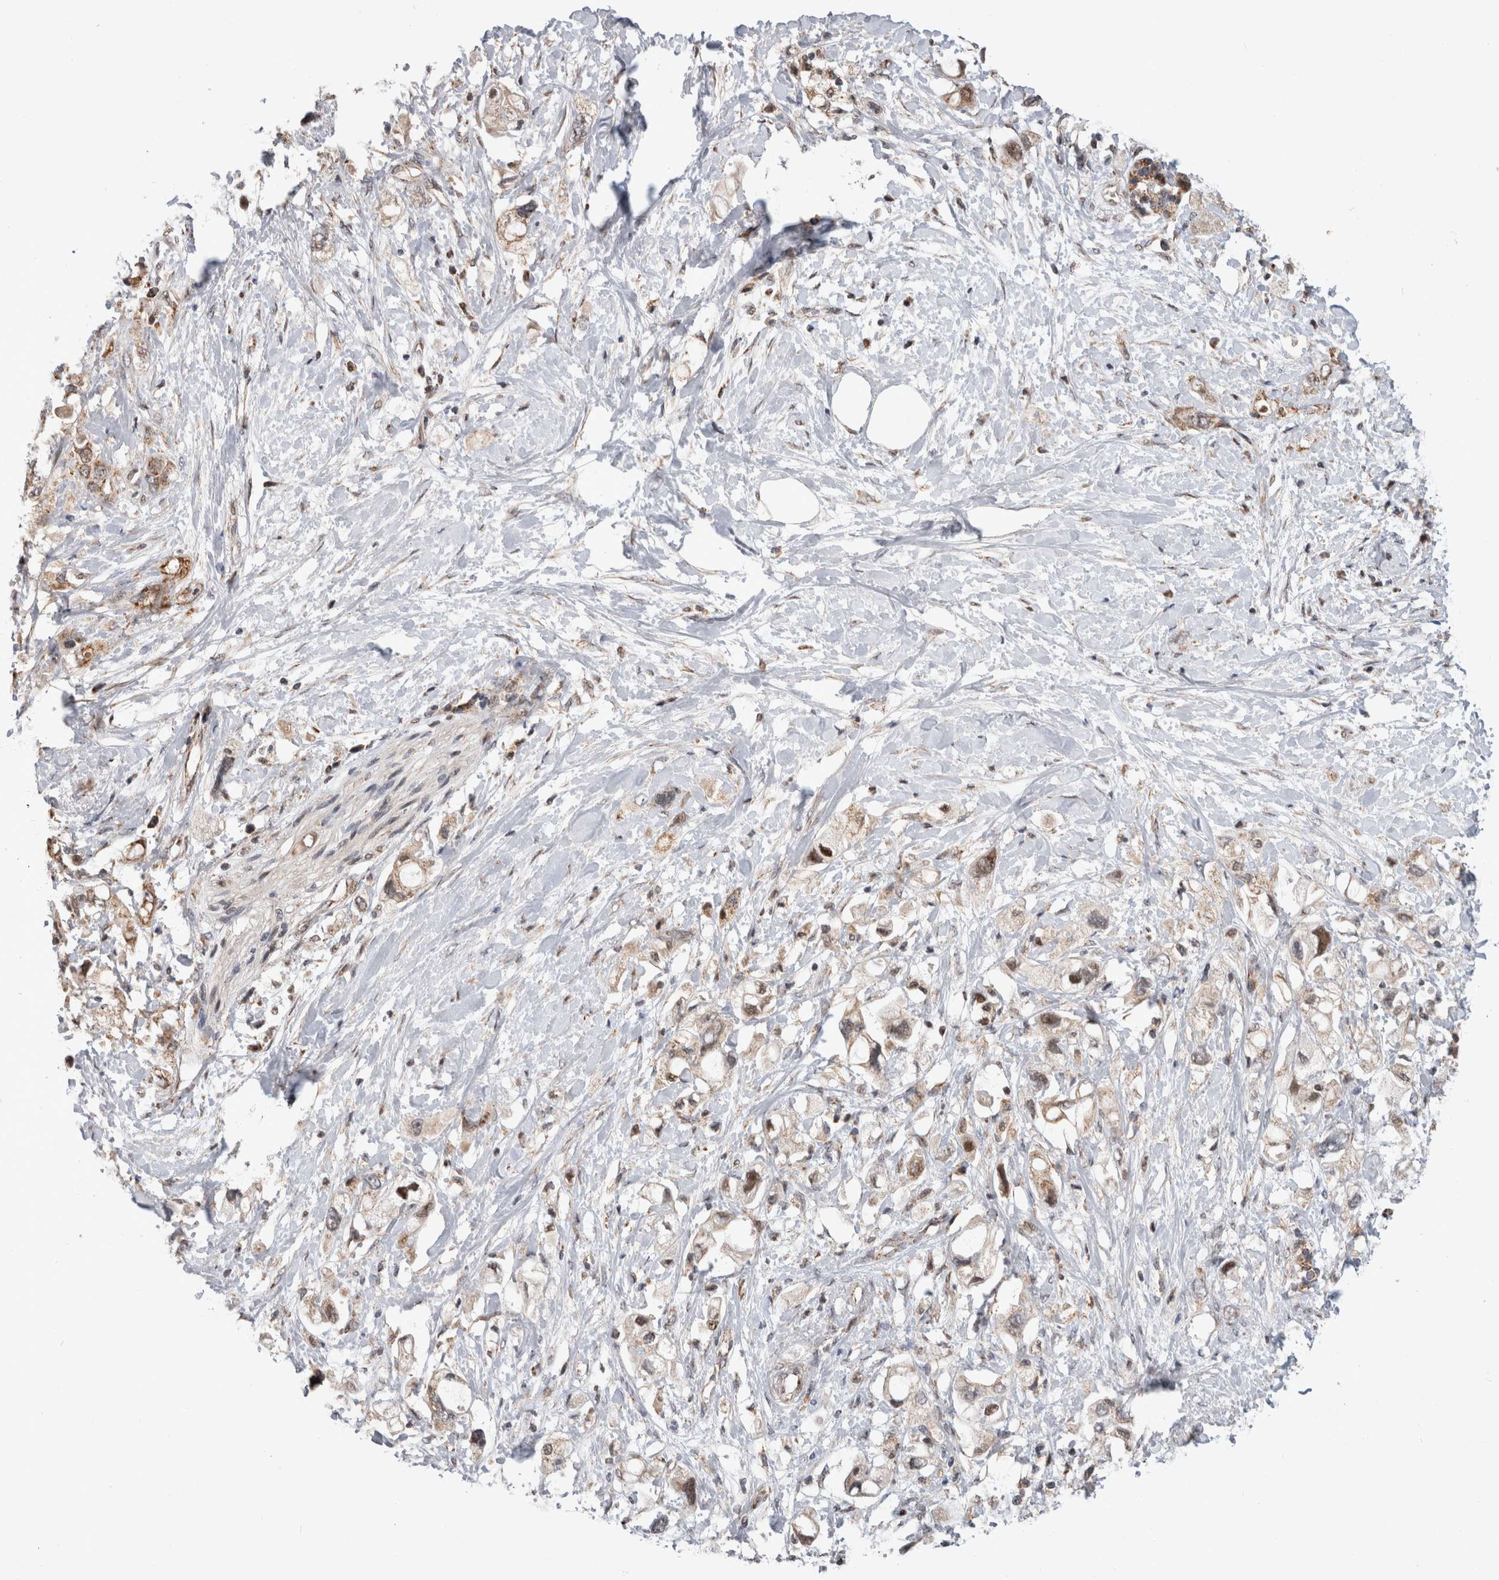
{"staining": {"intensity": "weak", "quantity": ">75%", "location": "cytoplasmic/membranous,nuclear"}, "tissue": "pancreatic cancer", "cell_type": "Tumor cells", "image_type": "cancer", "snomed": [{"axis": "morphology", "description": "Adenocarcinoma, NOS"}, {"axis": "topography", "description": "Pancreas"}], "caption": "Approximately >75% of tumor cells in adenocarcinoma (pancreatic) demonstrate weak cytoplasmic/membranous and nuclear protein expression as visualized by brown immunohistochemical staining.", "gene": "MRPL37", "patient": {"sex": "female", "age": 56}}